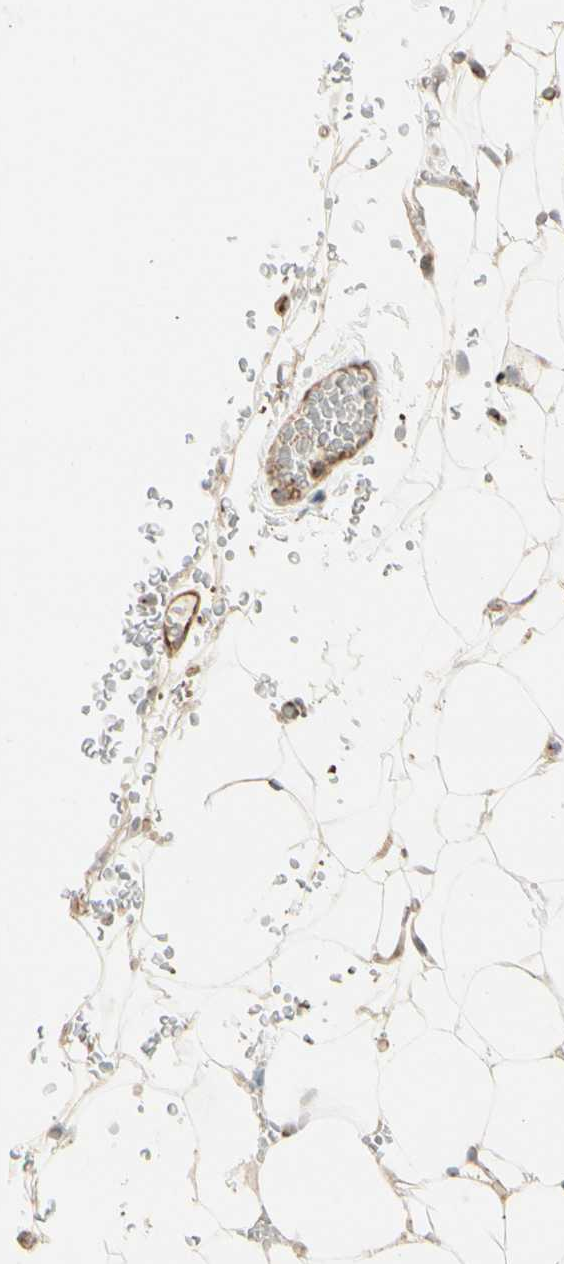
{"staining": {"intensity": "weak", "quantity": ">75%", "location": "cytoplasmic/membranous"}, "tissue": "adipose tissue", "cell_type": "Adipocytes", "image_type": "normal", "snomed": [{"axis": "morphology", "description": "Normal tissue, NOS"}, {"axis": "topography", "description": "Peripheral nerve tissue"}], "caption": "An IHC photomicrograph of benign tissue is shown. Protein staining in brown shows weak cytoplasmic/membranous positivity in adipose tissue within adipocytes.", "gene": "NUCB2", "patient": {"sex": "male", "age": 70}}